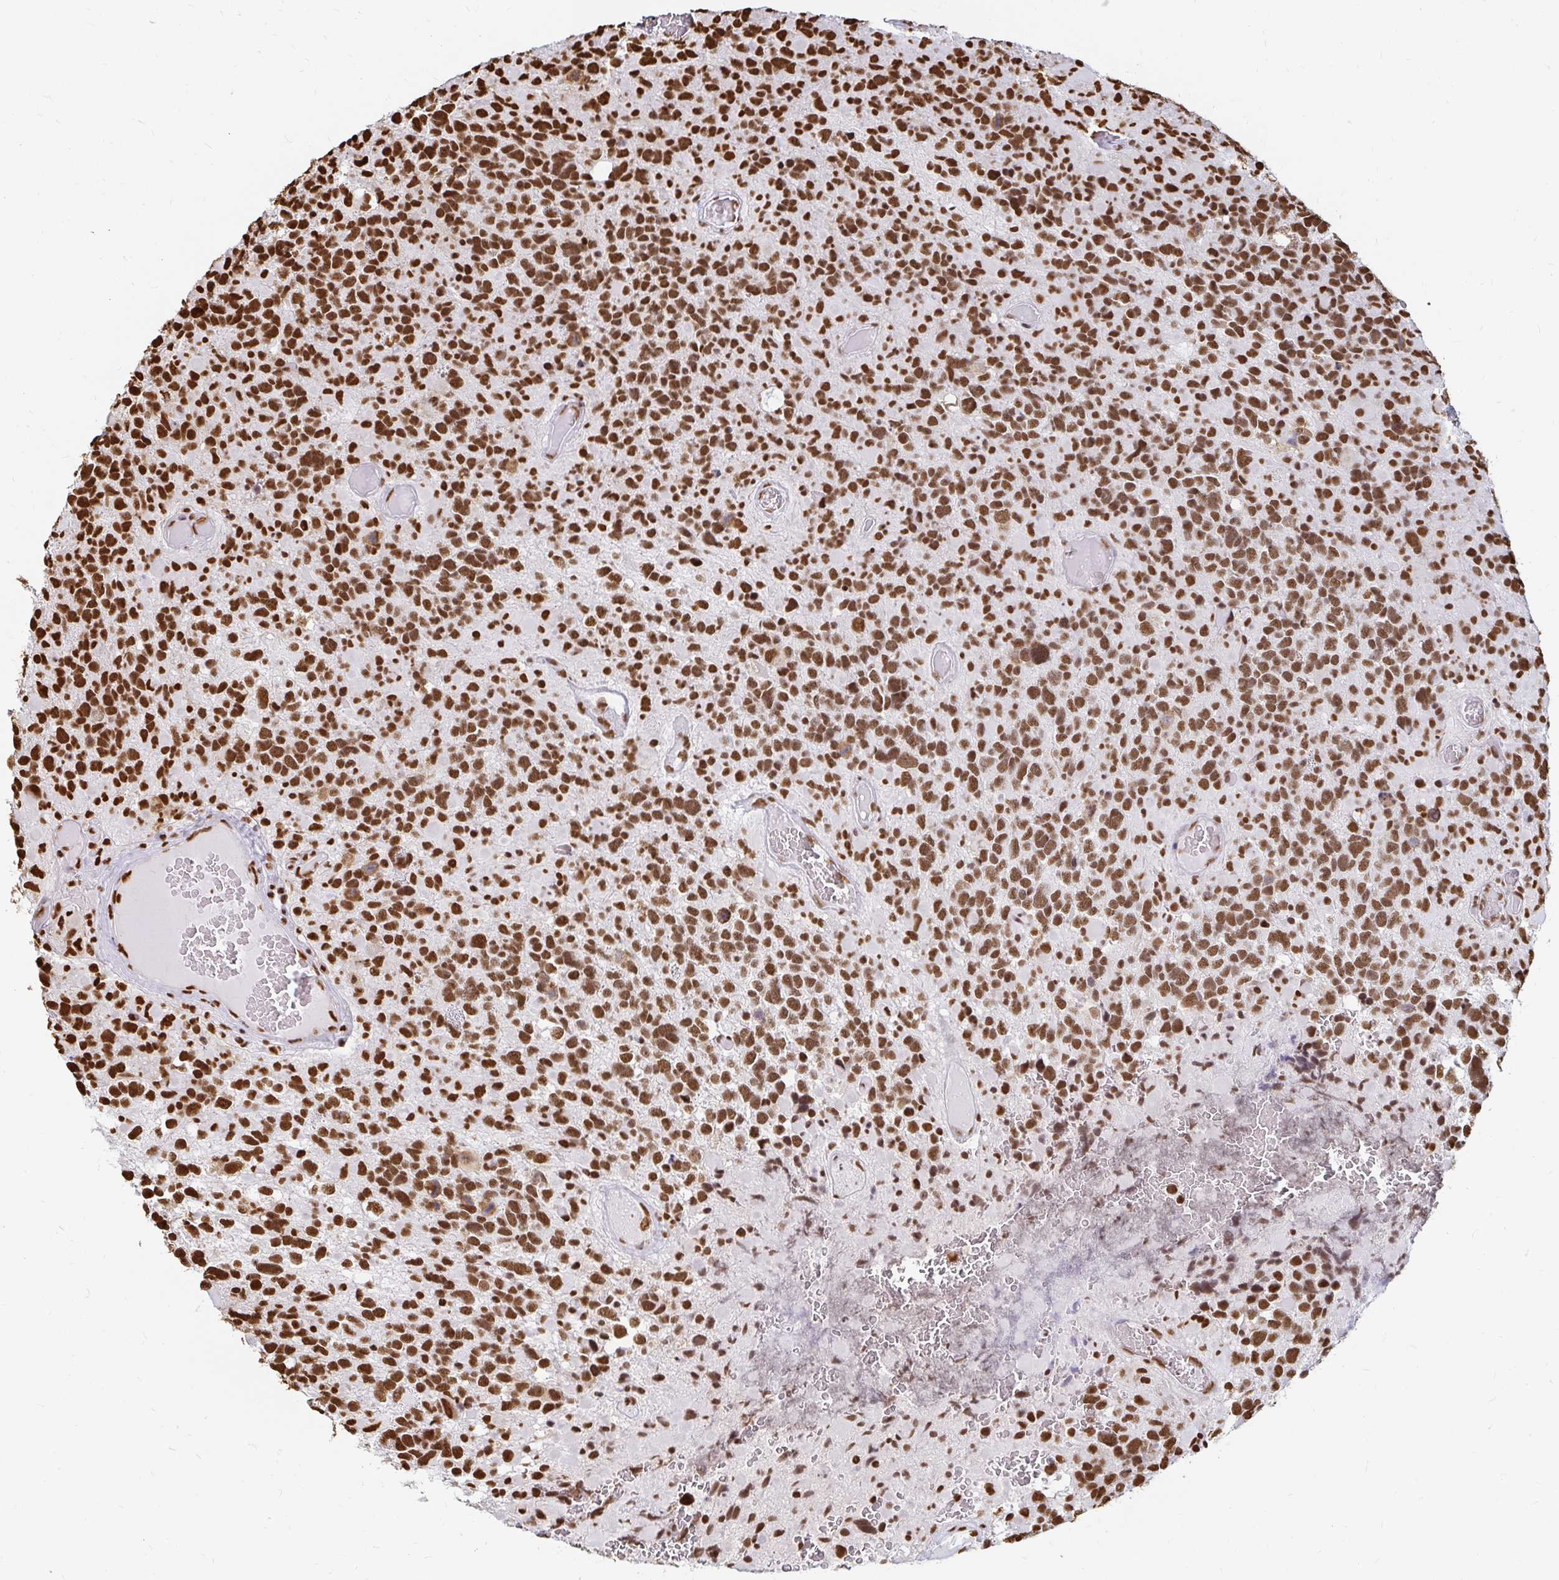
{"staining": {"intensity": "strong", "quantity": ">75%", "location": "nuclear"}, "tissue": "glioma", "cell_type": "Tumor cells", "image_type": "cancer", "snomed": [{"axis": "morphology", "description": "Glioma, malignant, High grade"}, {"axis": "topography", "description": "Brain"}], "caption": "A brown stain shows strong nuclear positivity of a protein in glioma tumor cells.", "gene": "HNRNPU", "patient": {"sex": "female", "age": 40}}